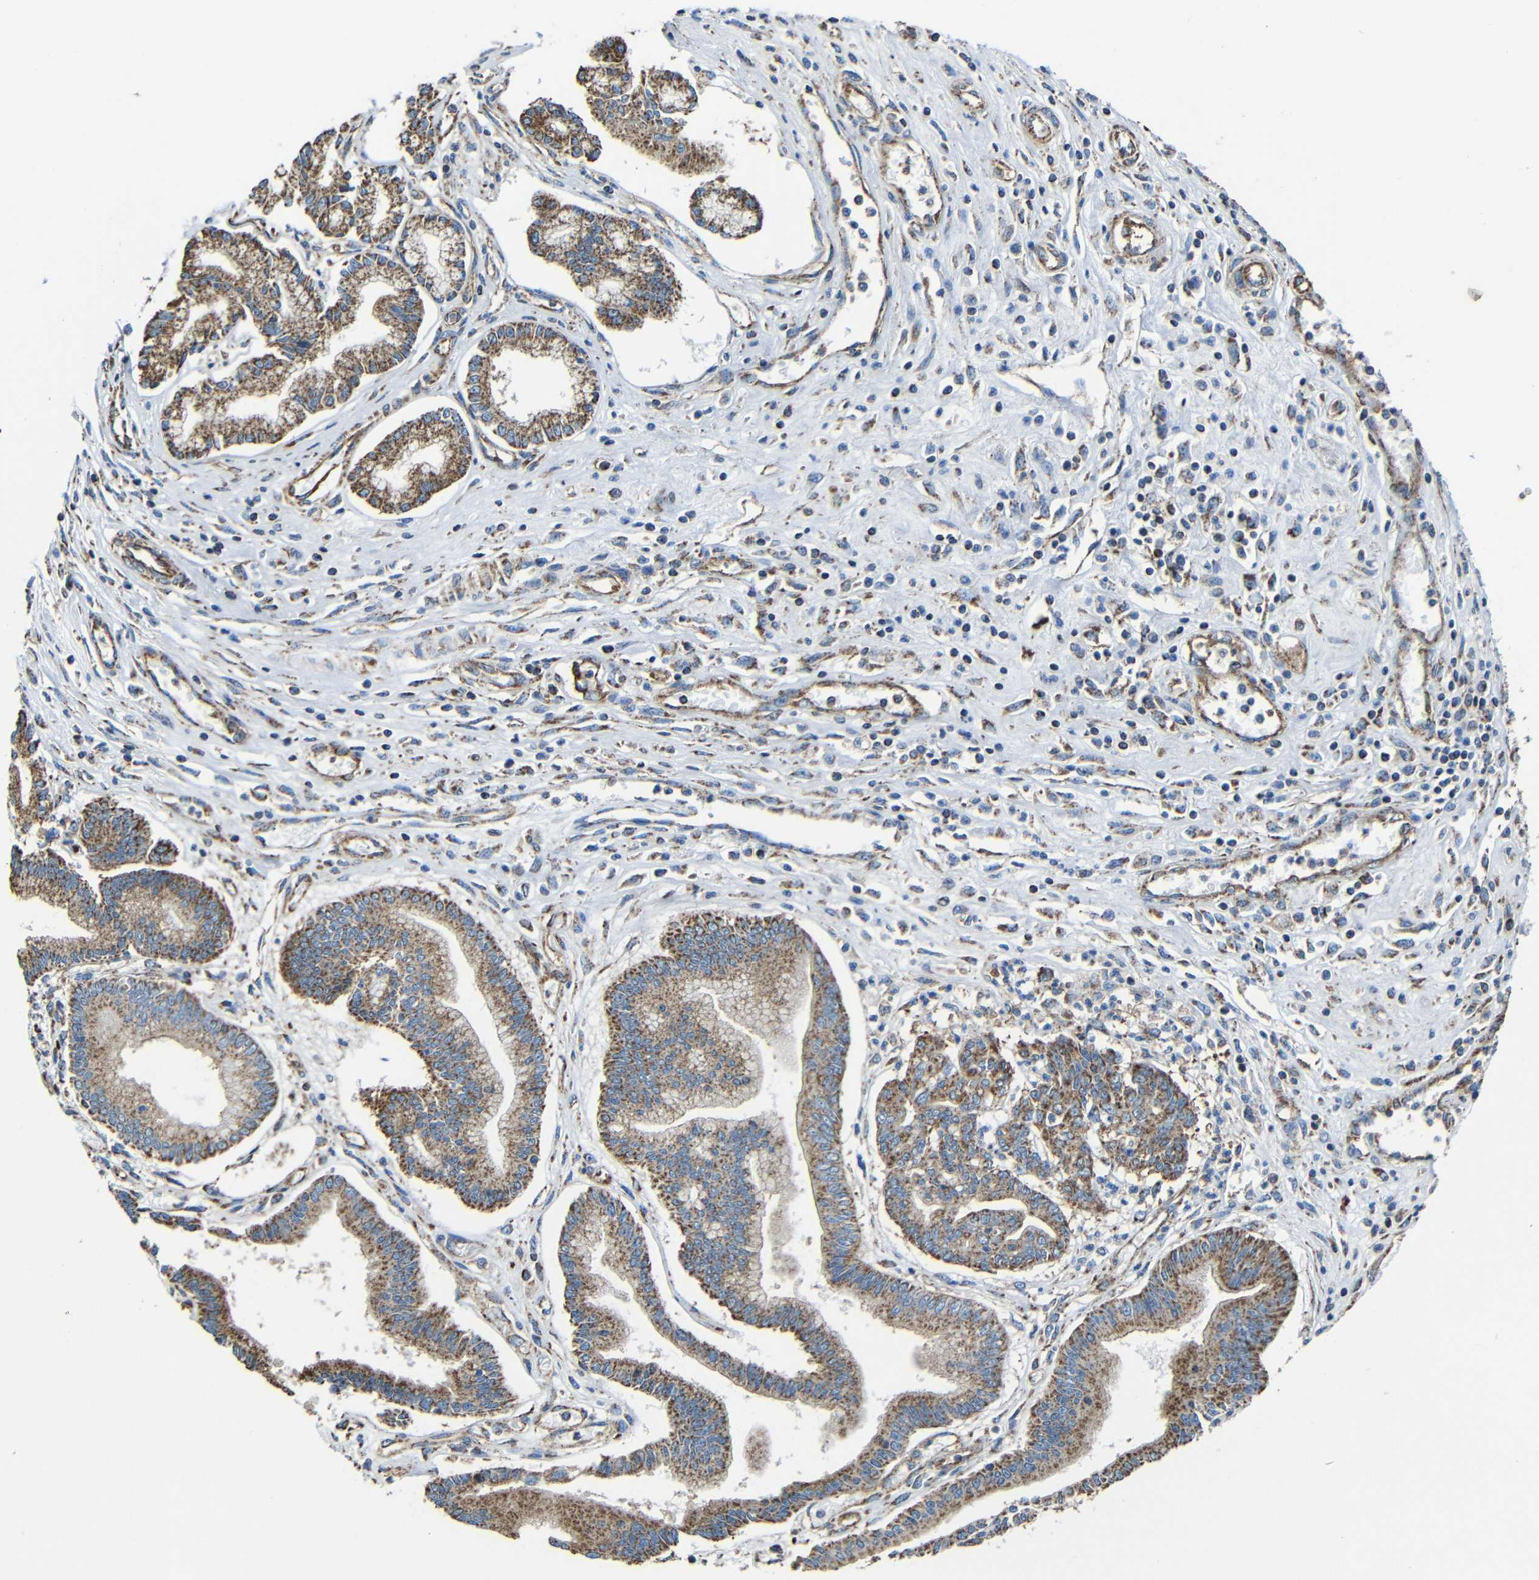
{"staining": {"intensity": "strong", "quantity": ">75%", "location": "cytoplasmic/membranous"}, "tissue": "pancreatic cancer", "cell_type": "Tumor cells", "image_type": "cancer", "snomed": [{"axis": "morphology", "description": "Adenocarcinoma, NOS"}, {"axis": "topography", "description": "Pancreas"}], "caption": "Strong cytoplasmic/membranous protein staining is identified in about >75% of tumor cells in pancreatic adenocarcinoma. Using DAB (brown) and hematoxylin (blue) stains, captured at high magnification using brightfield microscopy.", "gene": "INTS6L", "patient": {"sex": "male", "age": 56}}